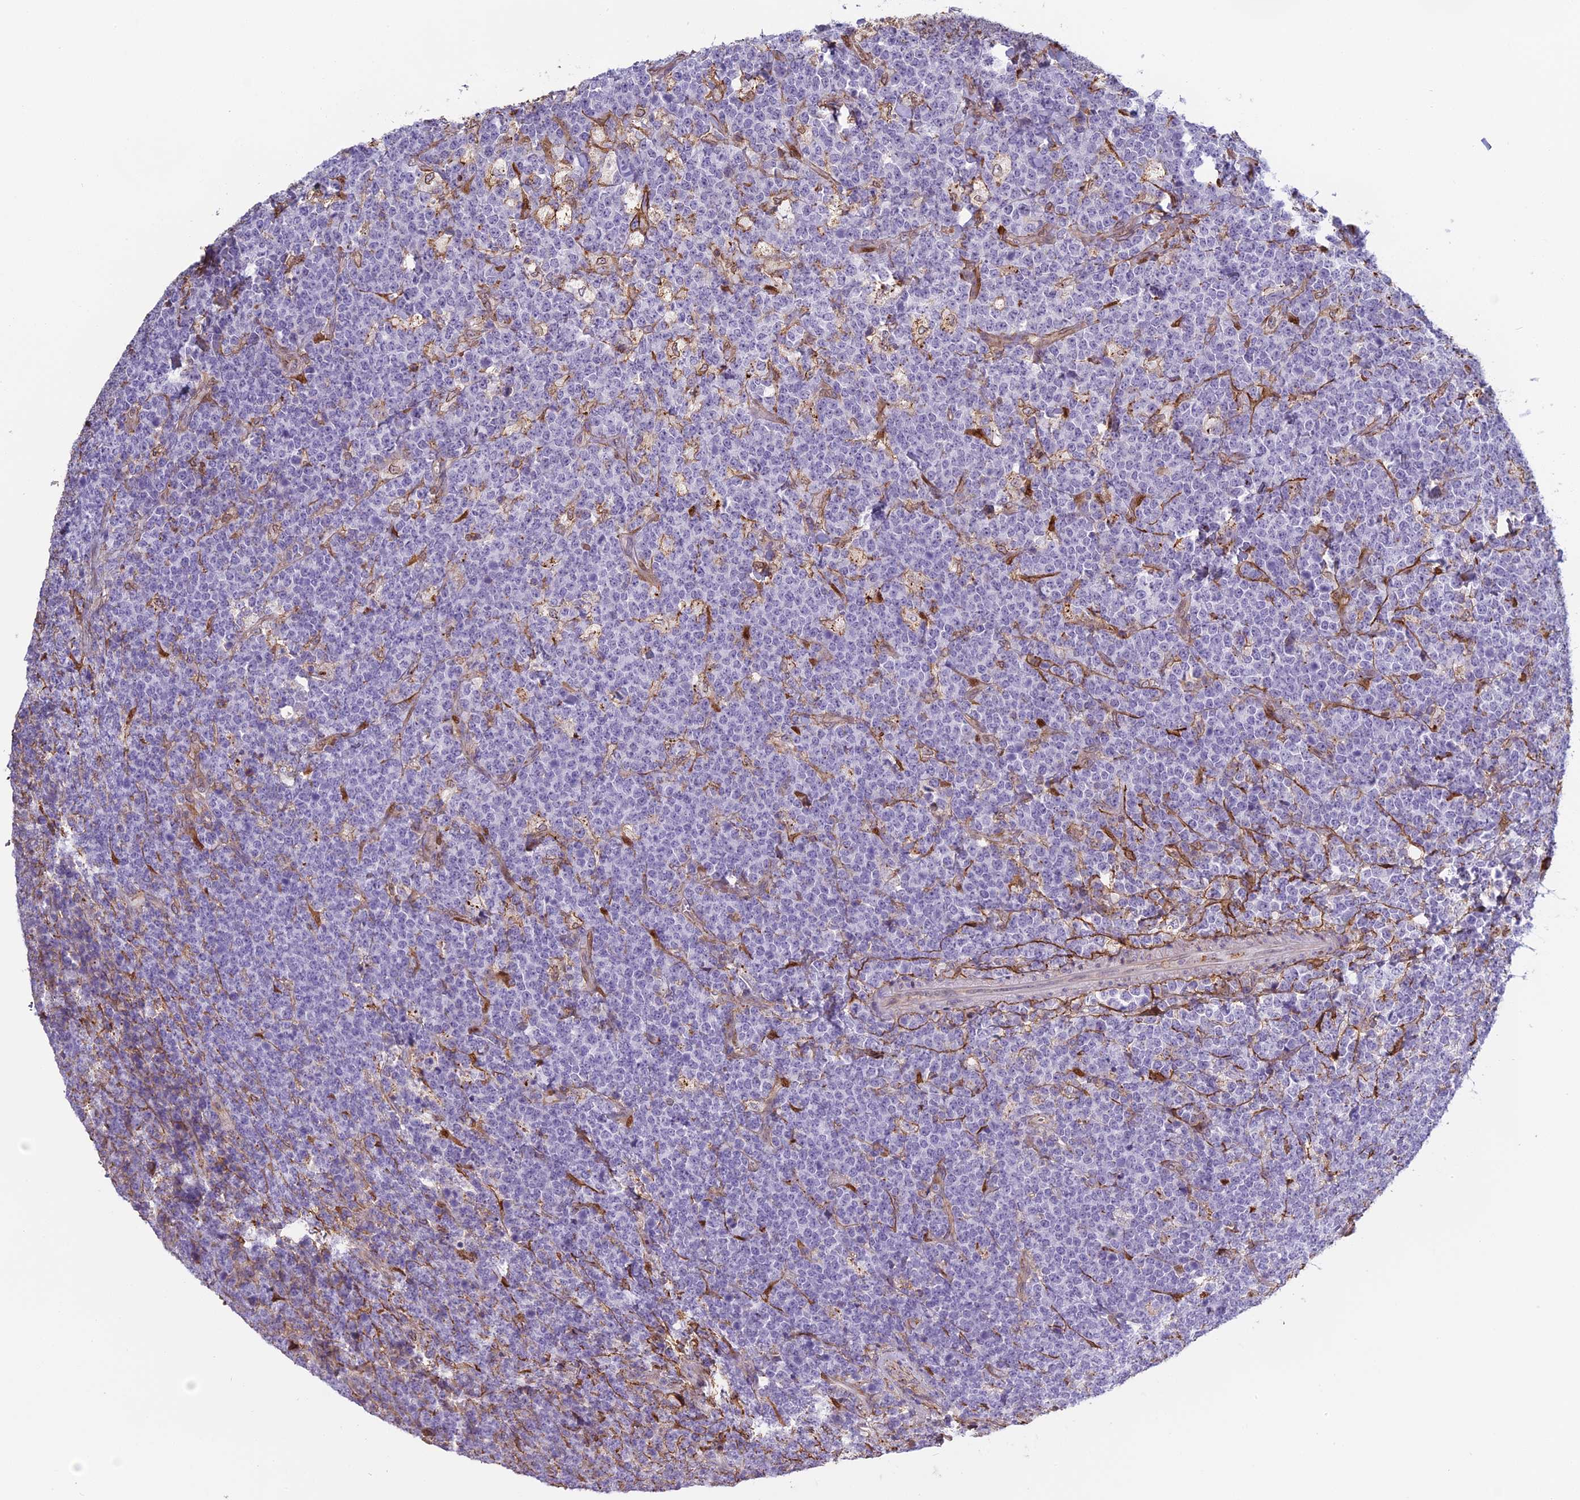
{"staining": {"intensity": "negative", "quantity": "none", "location": "none"}, "tissue": "lymphoma", "cell_type": "Tumor cells", "image_type": "cancer", "snomed": [{"axis": "morphology", "description": "Malignant lymphoma, non-Hodgkin's type, High grade"}, {"axis": "topography", "description": "Small intestine"}], "caption": "IHC image of lymphoma stained for a protein (brown), which shows no staining in tumor cells.", "gene": "TMEM255B", "patient": {"sex": "male", "age": 8}}